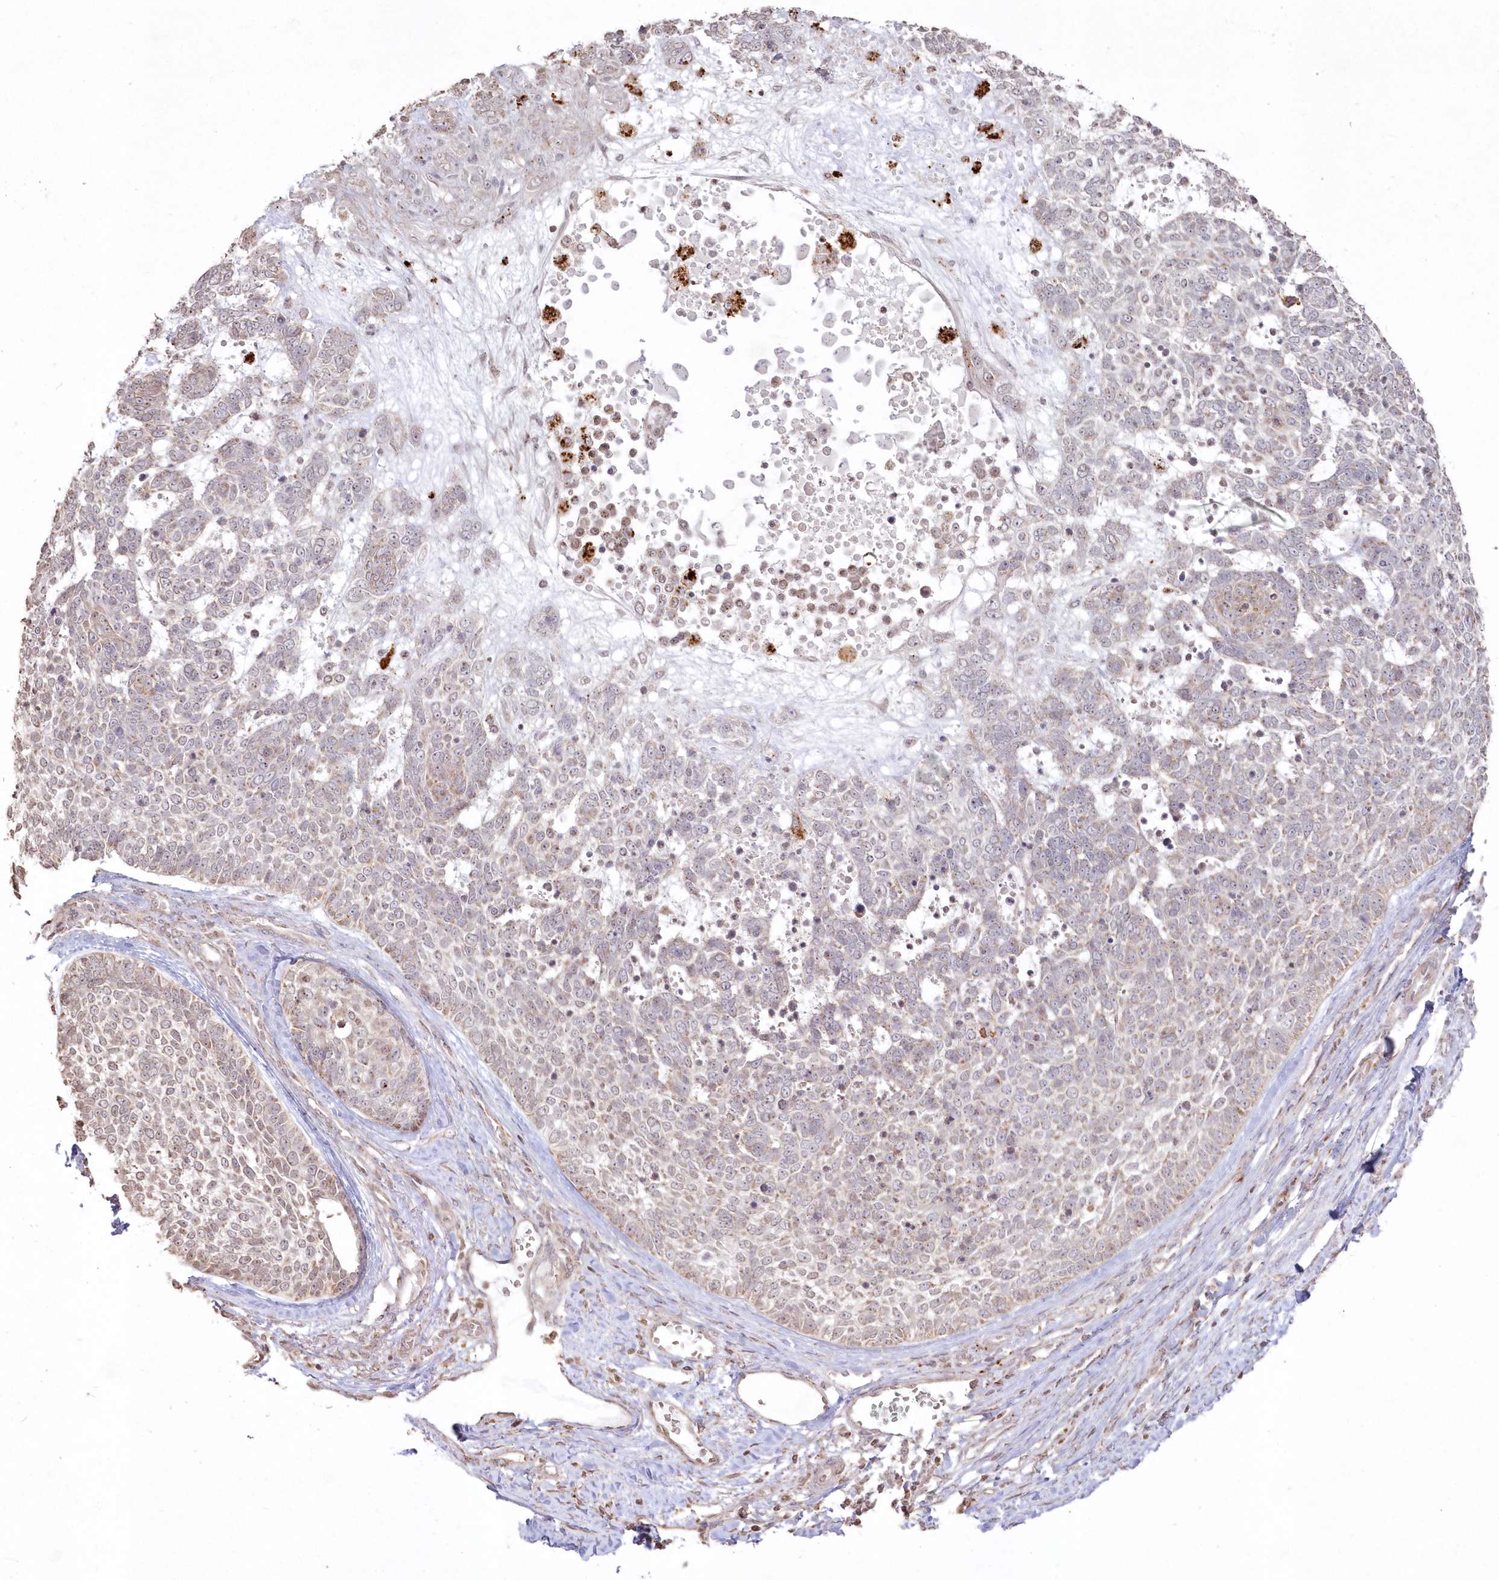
{"staining": {"intensity": "weak", "quantity": "25%-75%", "location": "cytoplasmic/membranous"}, "tissue": "skin cancer", "cell_type": "Tumor cells", "image_type": "cancer", "snomed": [{"axis": "morphology", "description": "Basal cell carcinoma"}, {"axis": "topography", "description": "Skin"}], "caption": "This image demonstrates immunohistochemistry (IHC) staining of skin cancer, with low weak cytoplasmic/membranous positivity in about 25%-75% of tumor cells.", "gene": "ARSB", "patient": {"sex": "female", "age": 81}}